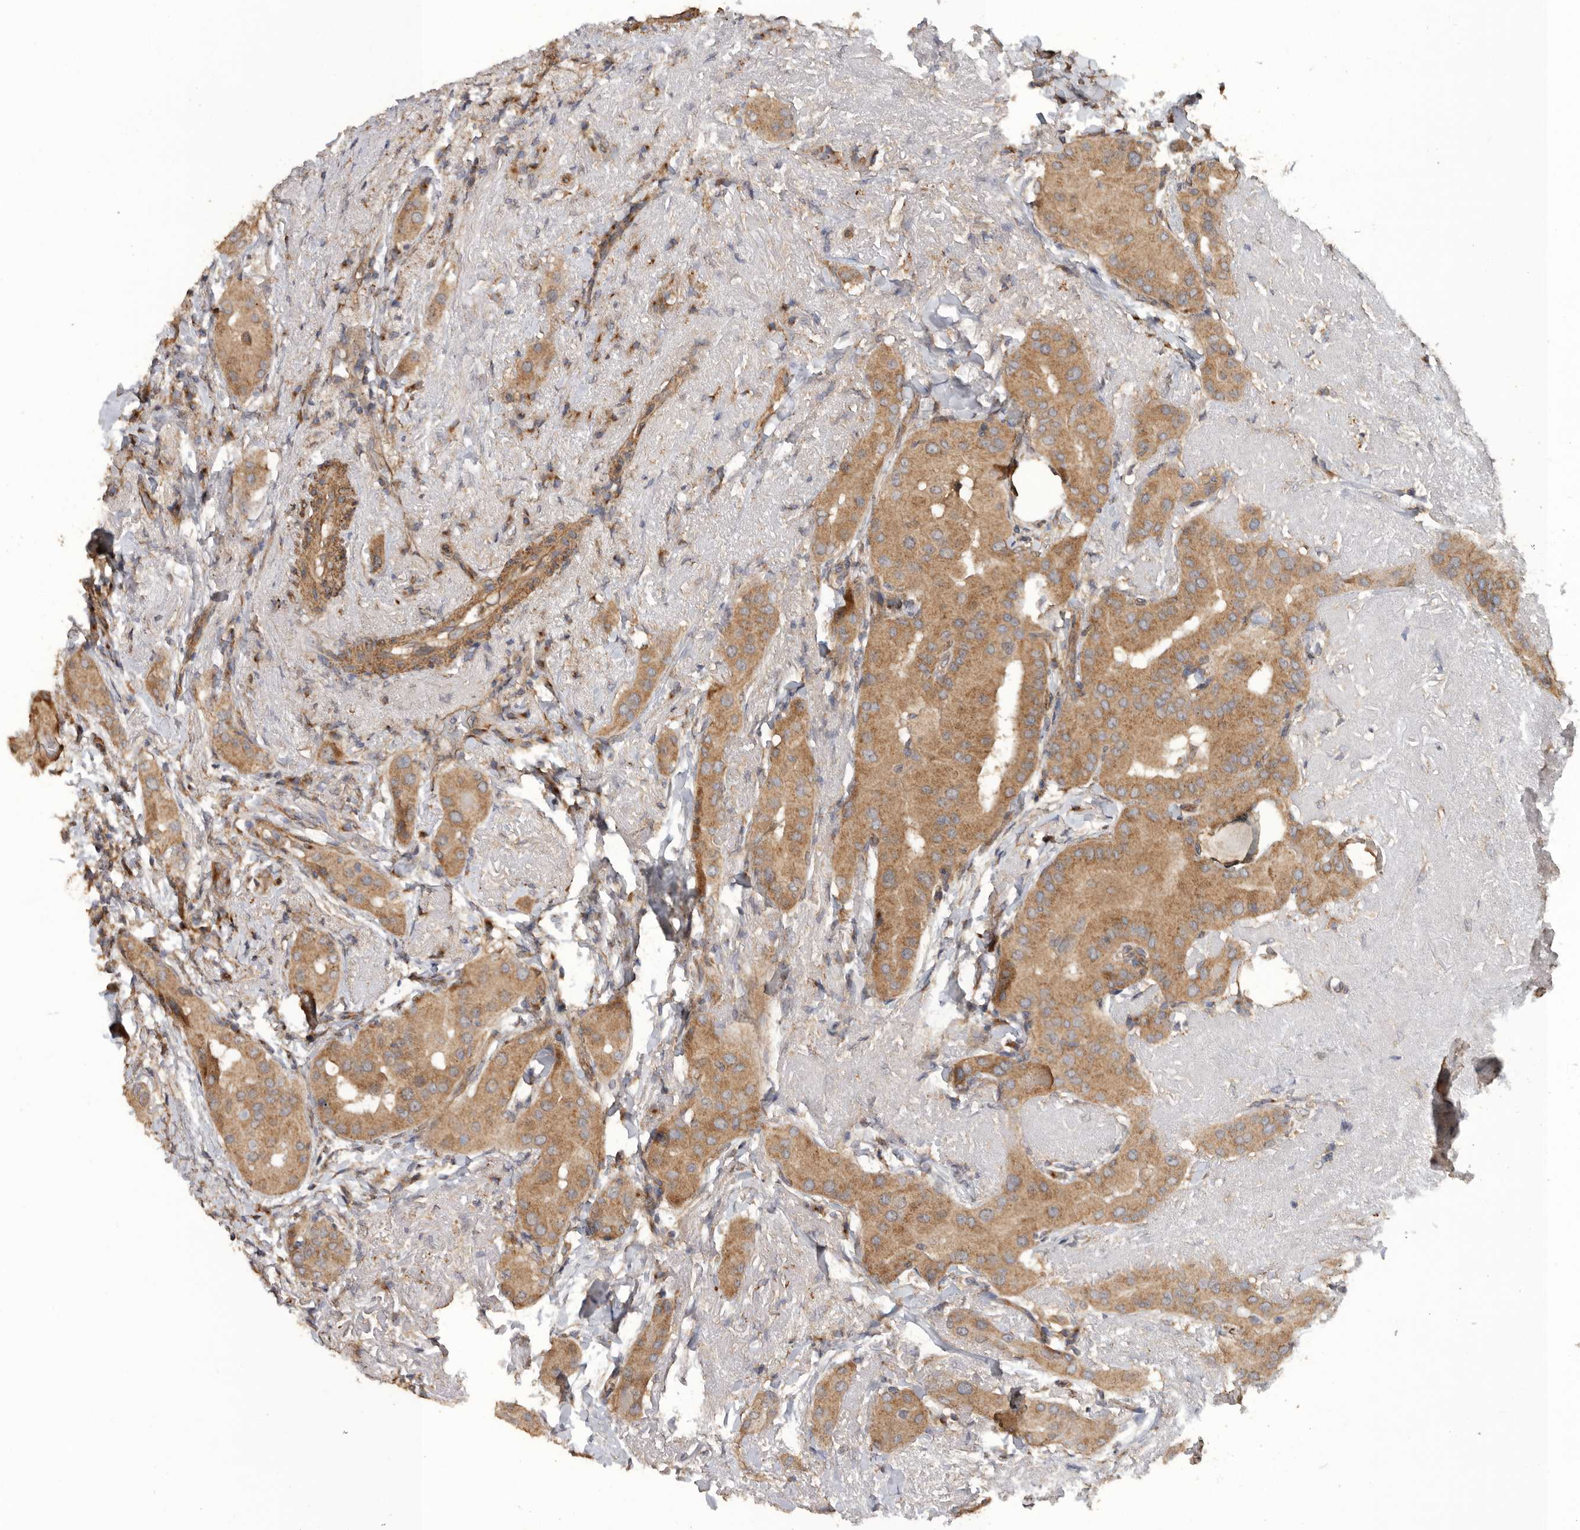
{"staining": {"intensity": "moderate", "quantity": ">75%", "location": "cytoplasmic/membranous"}, "tissue": "thyroid cancer", "cell_type": "Tumor cells", "image_type": "cancer", "snomed": [{"axis": "morphology", "description": "Papillary adenocarcinoma, NOS"}, {"axis": "topography", "description": "Thyroid gland"}], "caption": "Tumor cells reveal moderate cytoplasmic/membranous expression in approximately >75% of cells in papillary adenocarcinoma (thyroid). (DAB (3,3'-diaminobenzidine) = brown stain, brightfield microscopy at high magnification).", "gene": "PODXL2", "patient": {"sex": "male", "age": 33}}